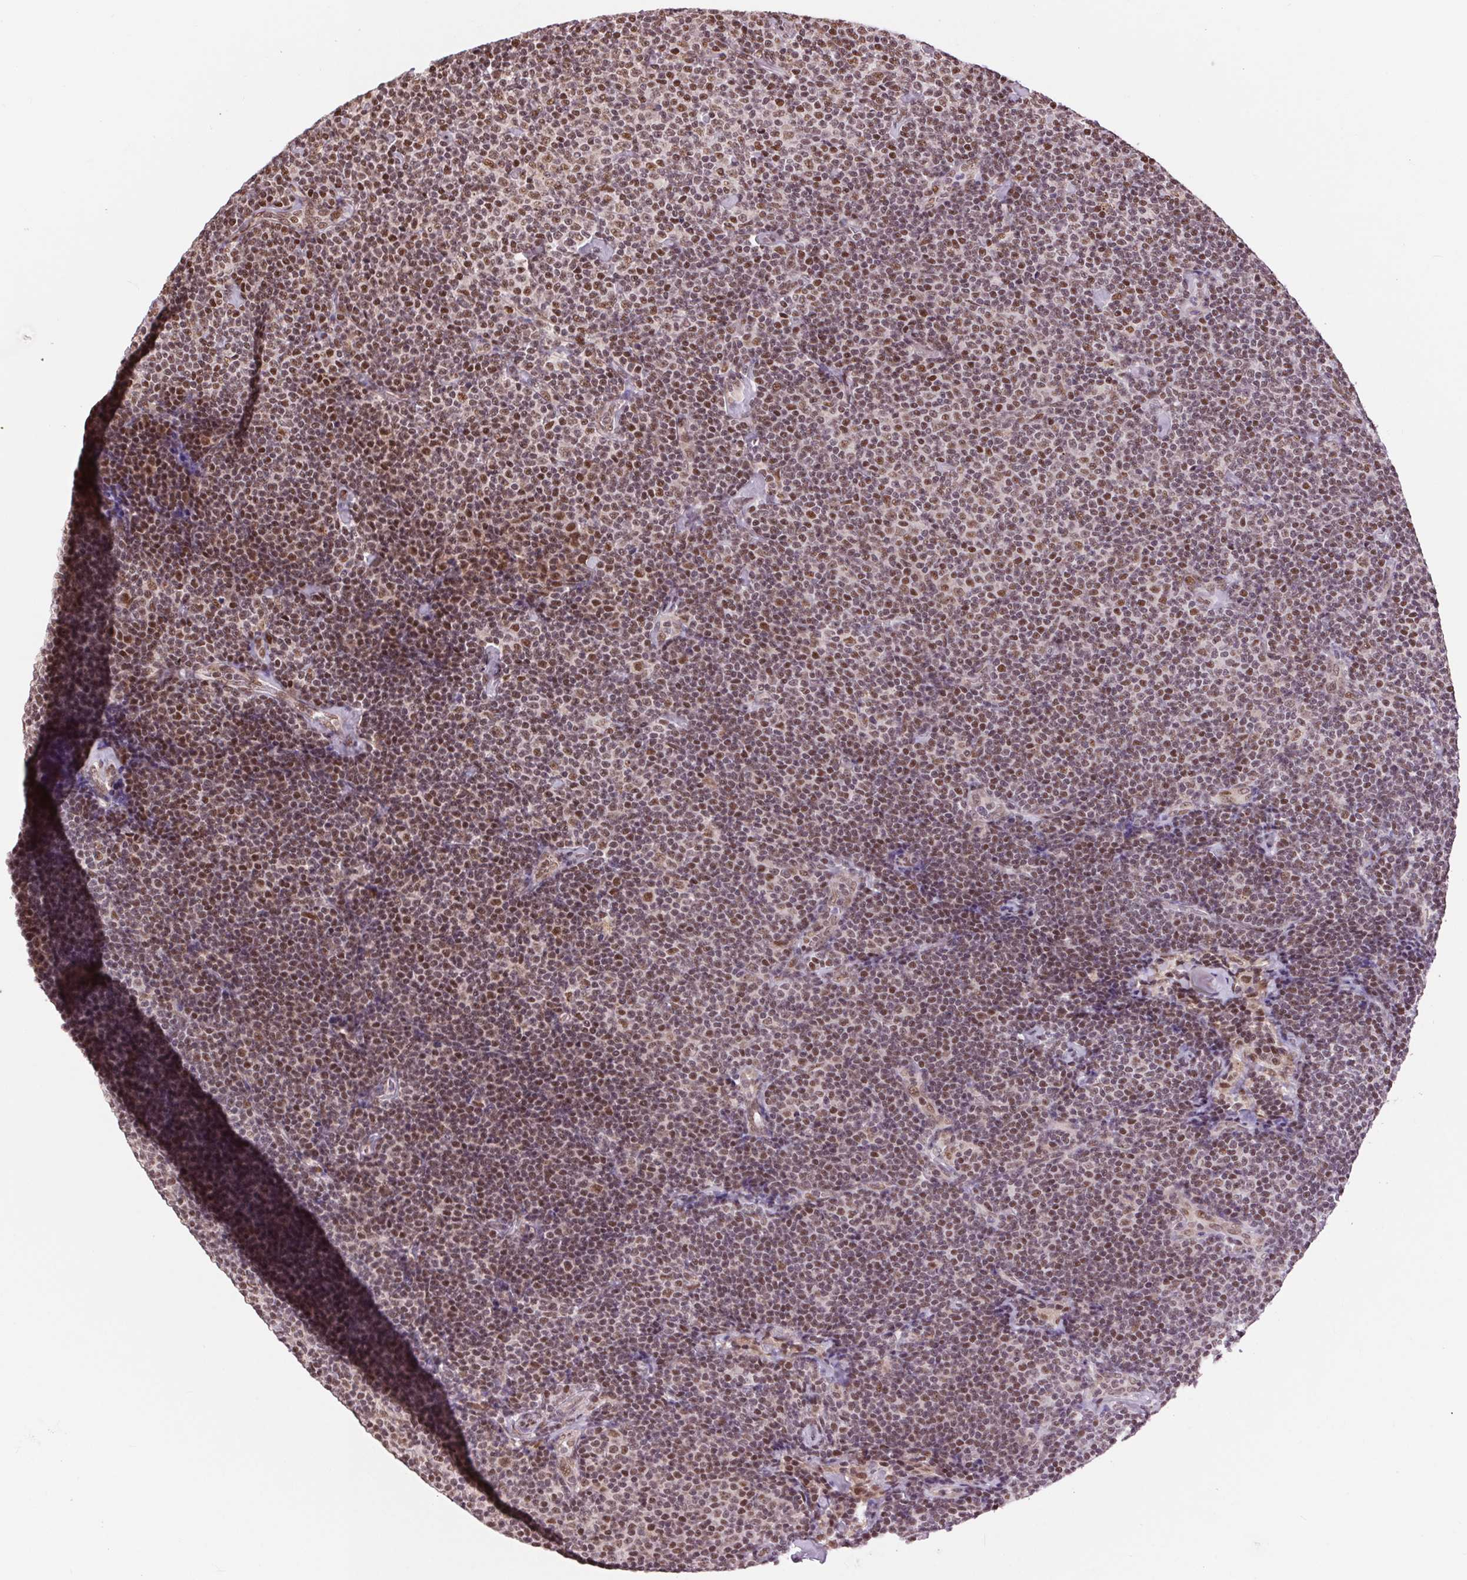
{"staining": {"intensity": "moderate", "quantity": ">75%", "location": "nuclear"}, "tissue": "lymphoma", "cell_type": "Tumor cells", "image_type": "cancer", "snomed": [{"axis": "morphology", "description": "Malignant lymphoma, non-Hodgkin's type, Low grade"}, {"axis": "topography", "description": "Lymph node"}], "caption": "Immunohistochemical staining of lymphoma reveals medium levels of moderate nuclear protein staining in about >75% of tumor cells. (IHC, brightfield microscopy, high magnification).", "gene": "RAD23A", "patient": {"sex": "male", "age": 81}}